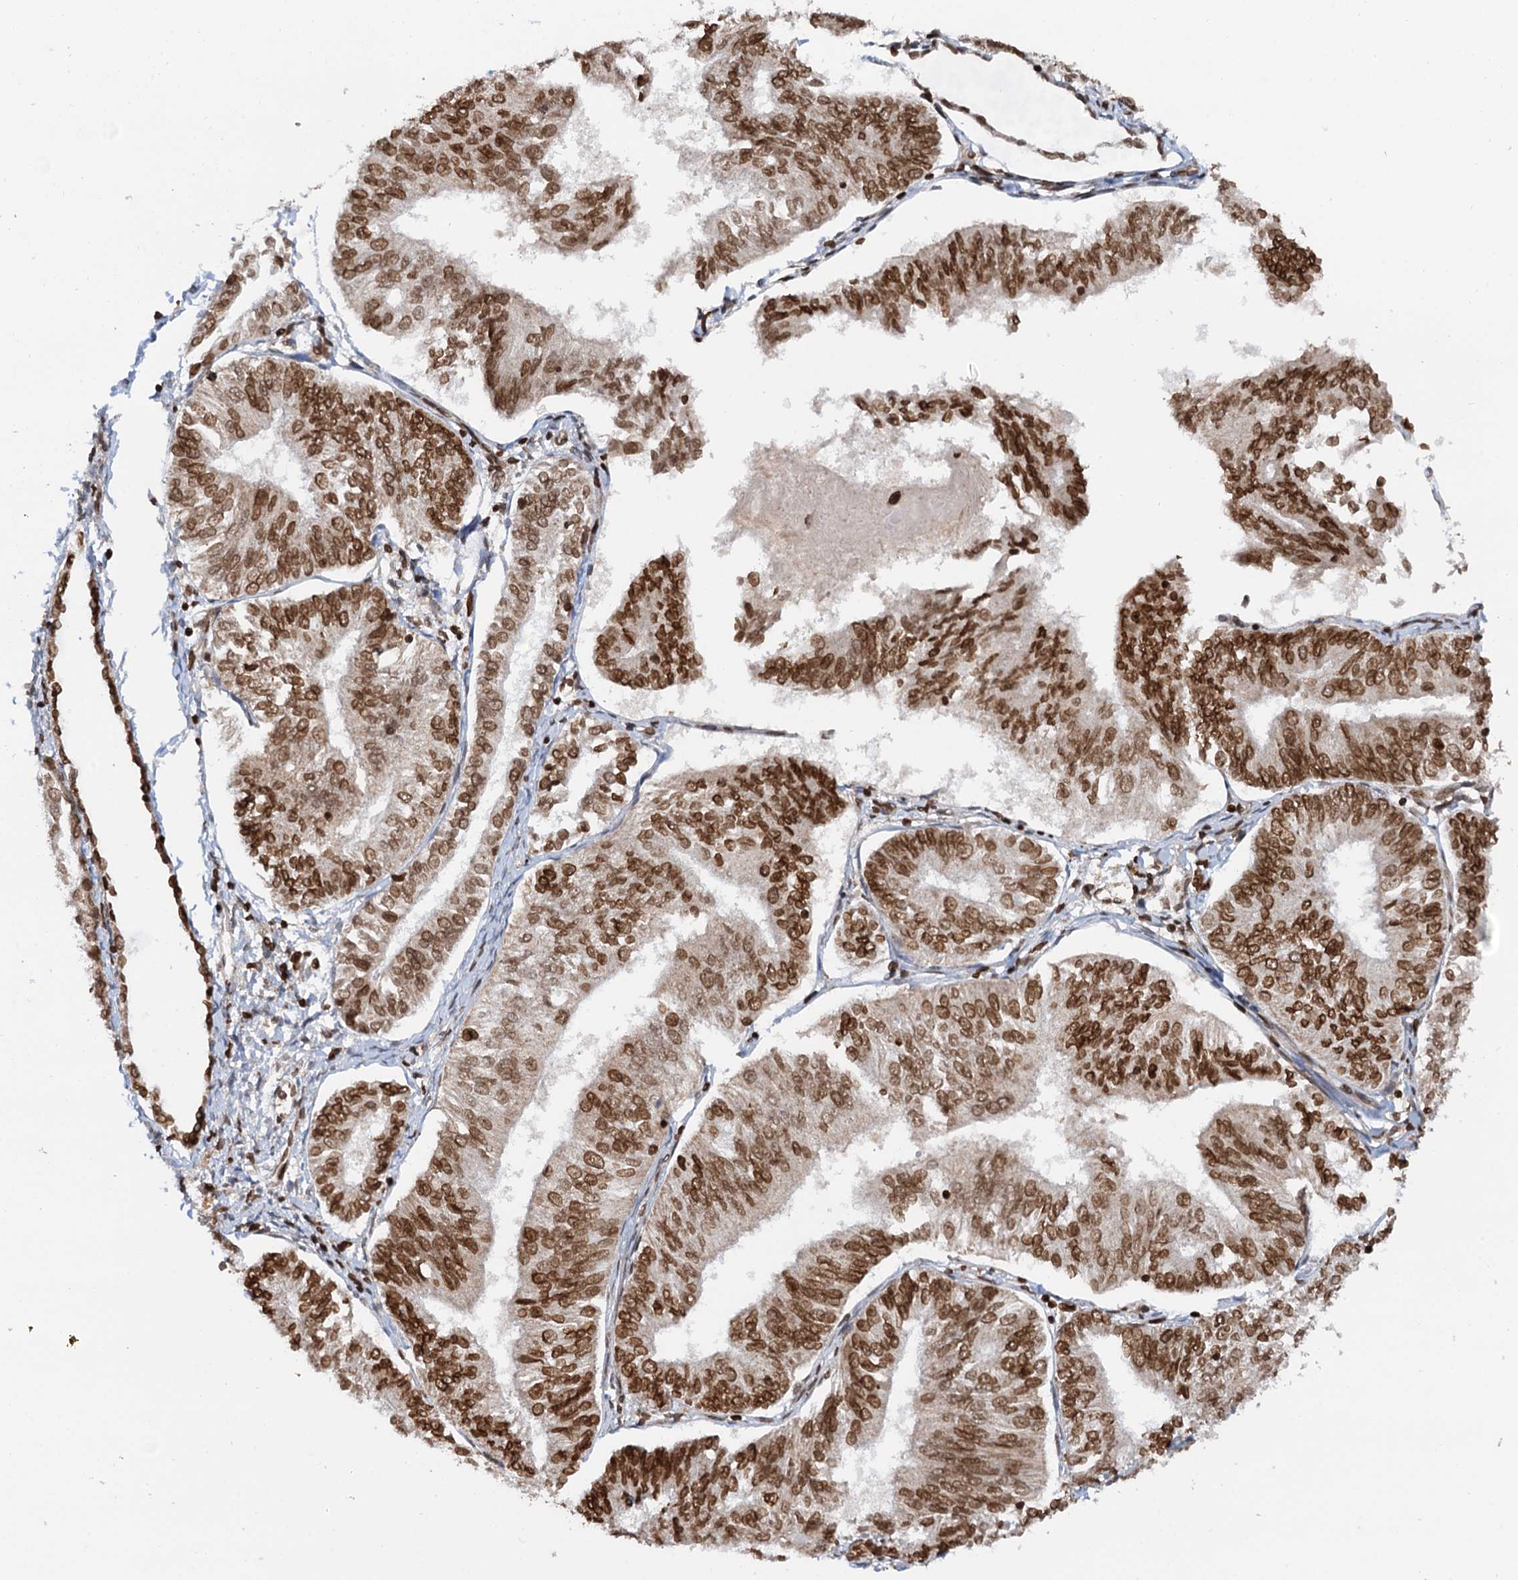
{"staining": {"intensity": "strong", "quantity": ">75%", "location": "nuclear"}, "tissue": "endometrial cancer", "cell_type": "Tumor cells", "image_type": "cancer", "snomed": [{"axis": "morphology", "description": "Adenocarcinoma, NOS"}, {"axis": "topography", "description": "Endometrium"}], "caption": "Adenocarcinoma (endometrial) tissue reveals strong nuclear expression in approximately >75% of tumor cells Nuclei are stained in blue.", "gene": "ZC3H13", "patient": {"sex": "female", "age": 58}}